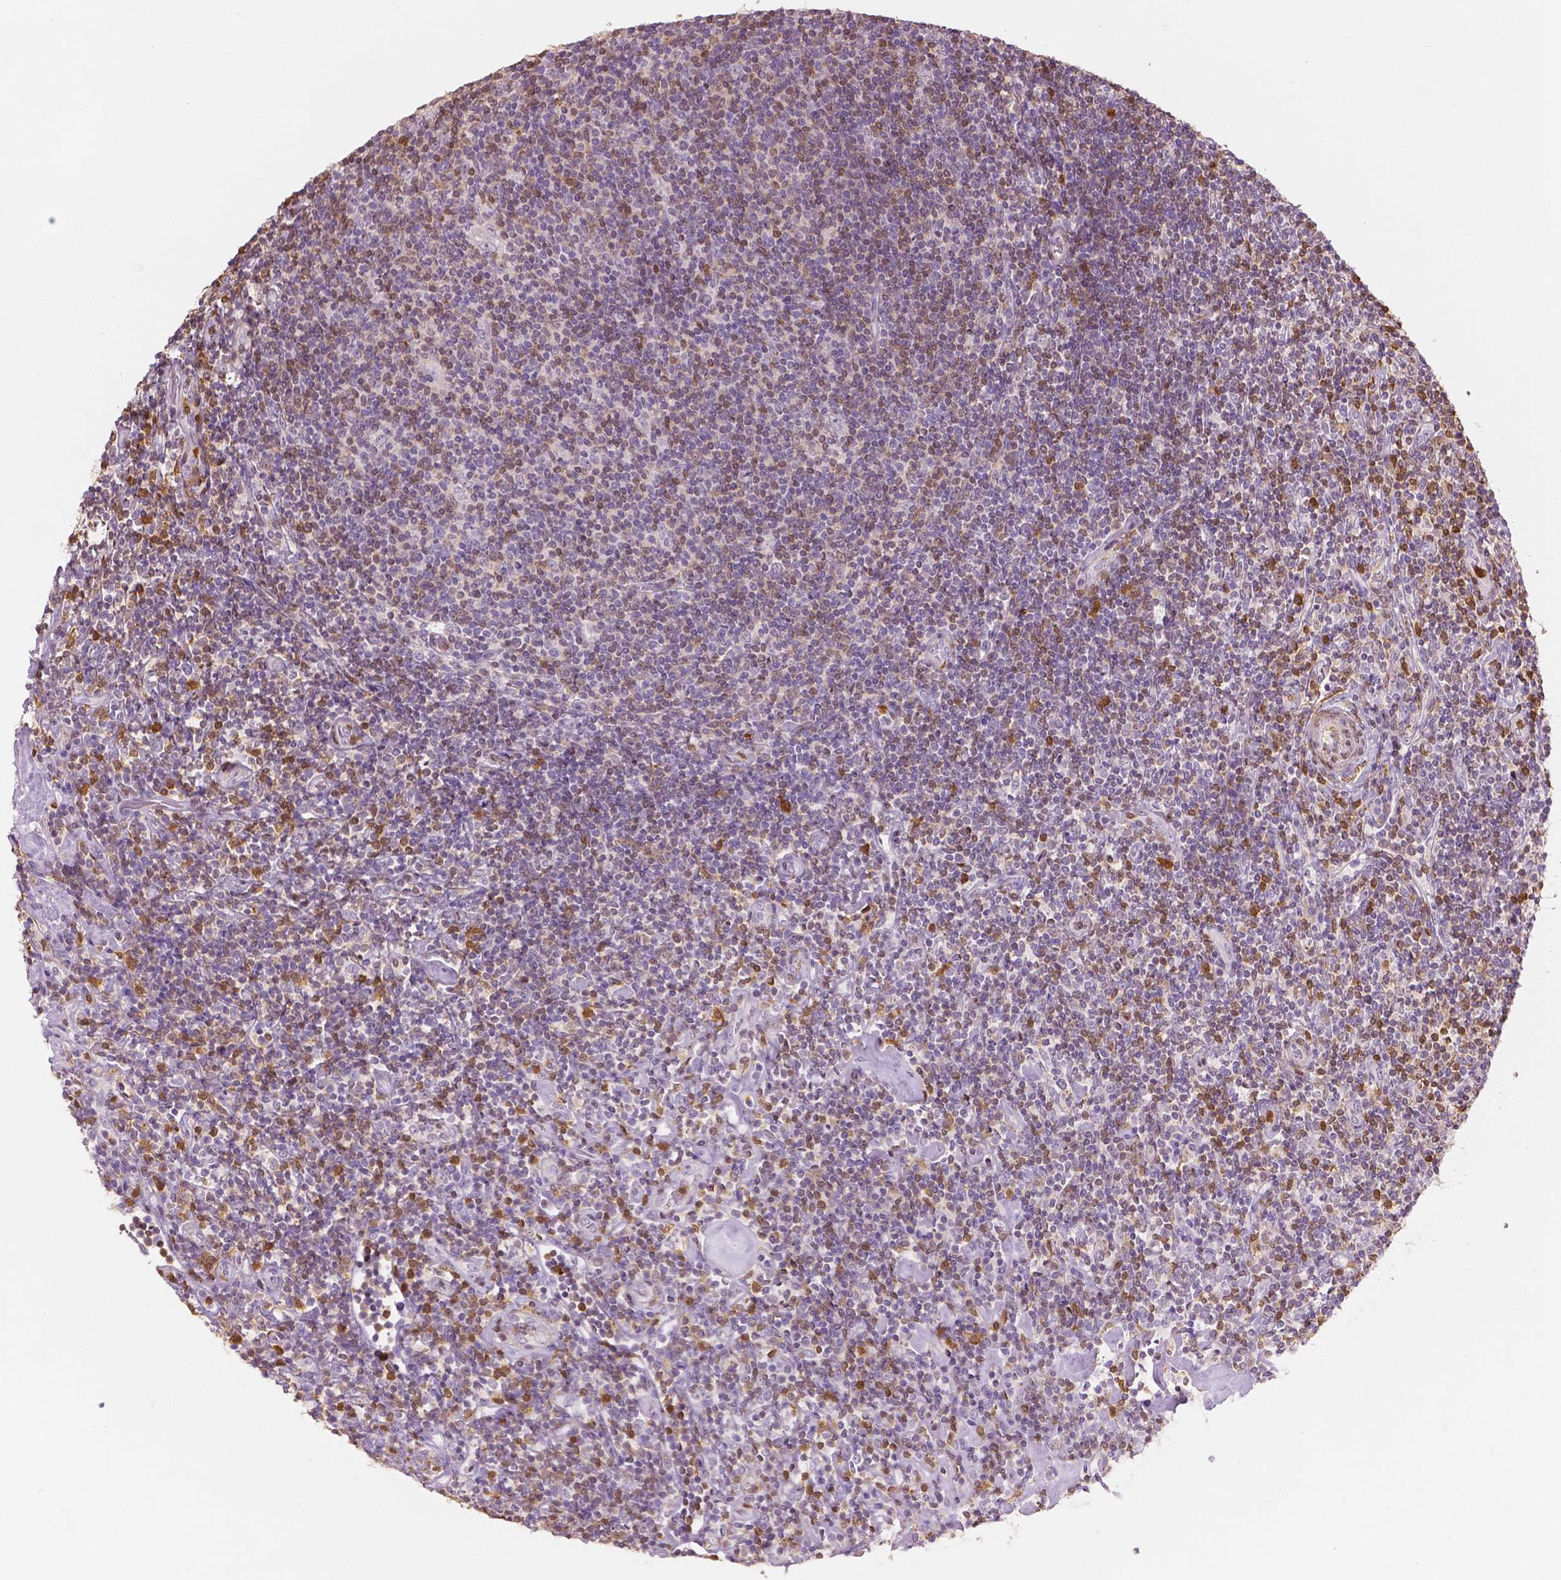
{"staining": {"intensity": "negative", "quantity": "none", "location": "none"}, "tissue": "lymphoma", "cell_type": "Tumor cells", "image_type": "cancer", "snomed": [{"axis": "morphology", "description": "Hodgkin's disease, NOS"}, {"axis": "topography", "description": "Lymph node"}], "caption": "This is a histopathology image of IHC staining of lymphoma, which shows no positivity in tumor cells.", "gene": "S100A4", "patient": {"sex": "male", "age": 40}}